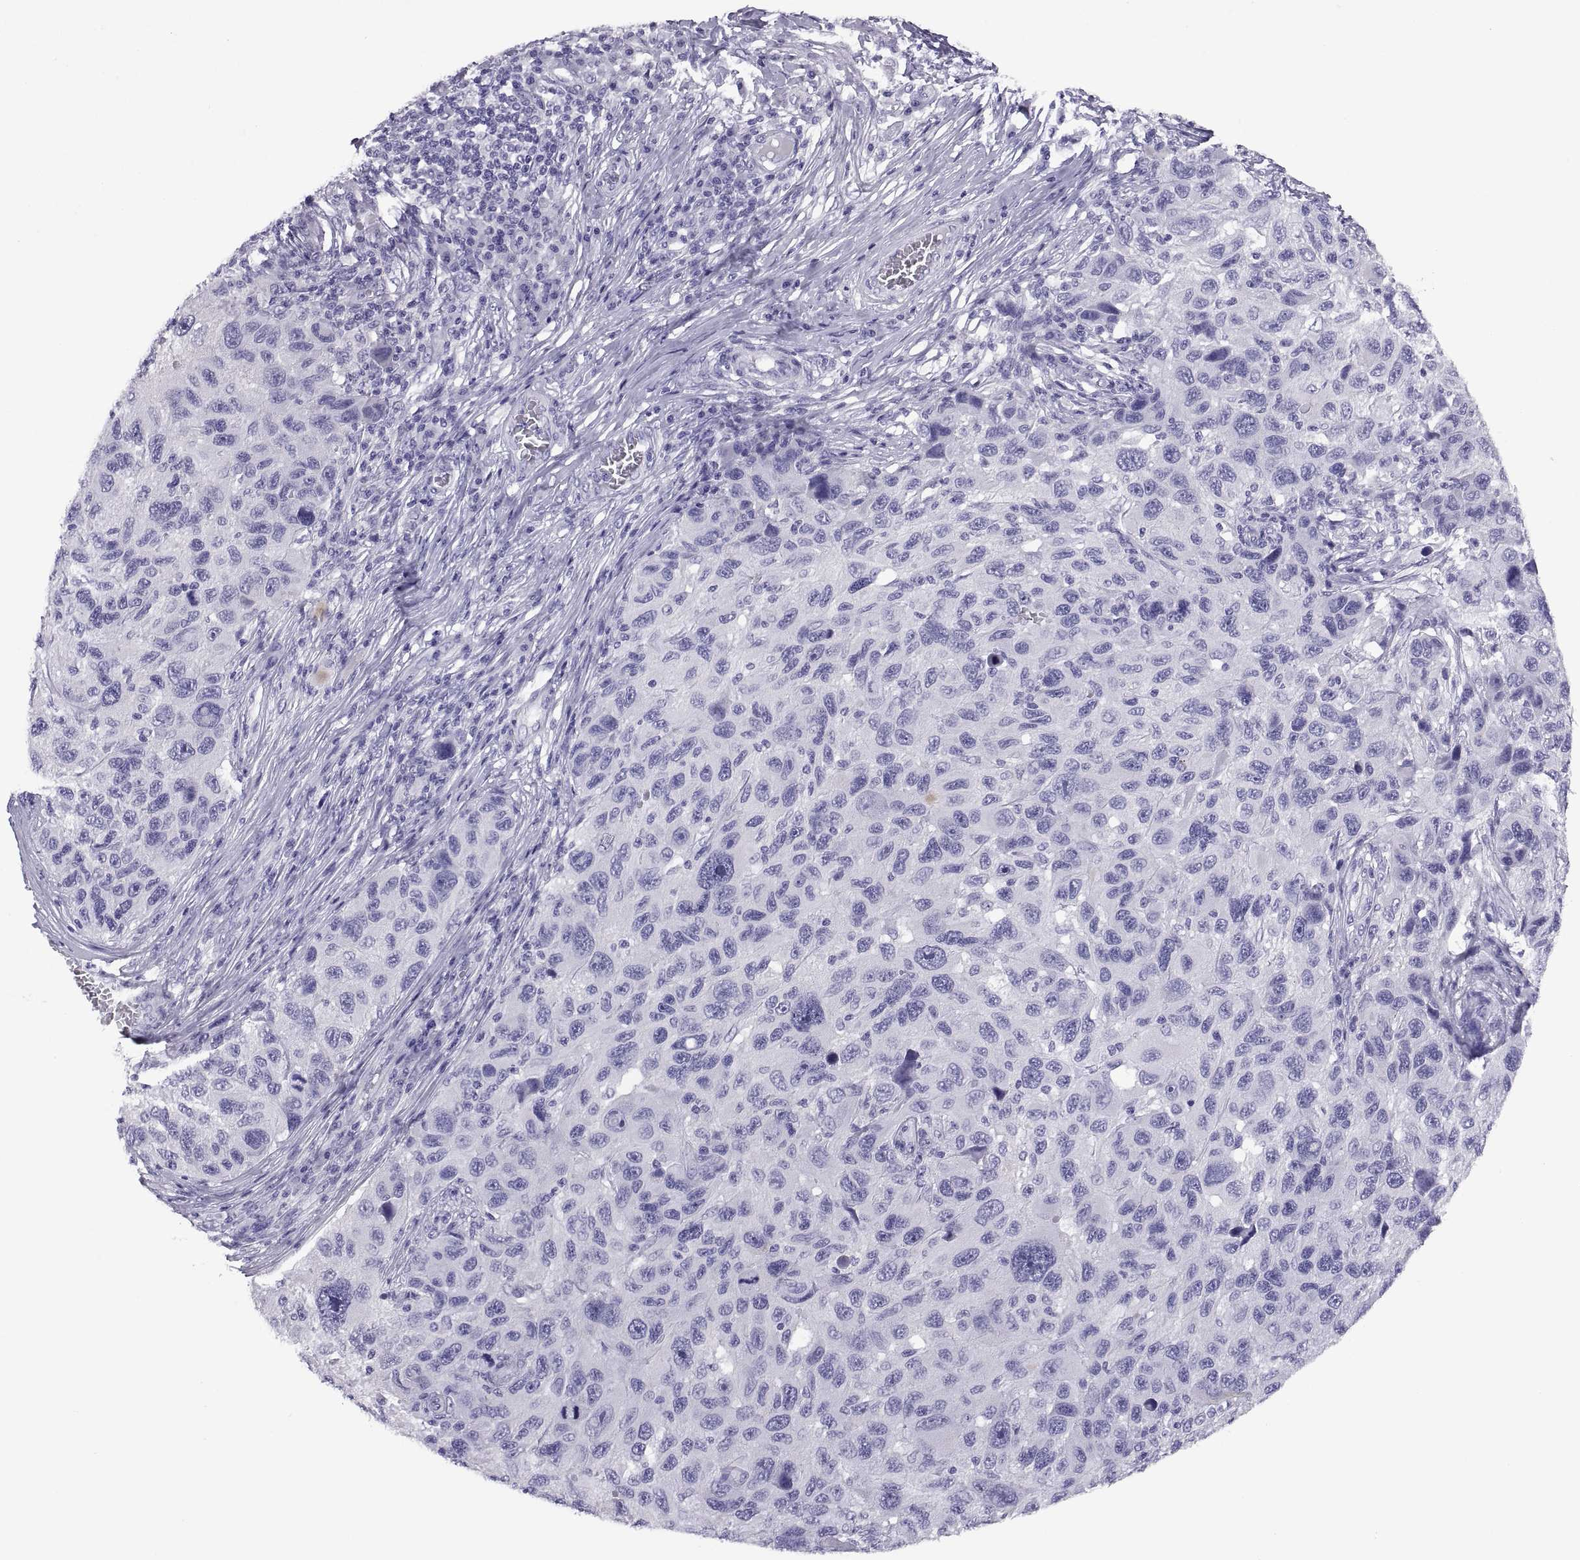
{"staining": {"intensity": "negative", "quantity": "none", "location": "none"}, "tissue": "melanoma", "cell_type": "Tumor cells", "image_type": "cancer", "snomed": [{"axis": "morphology", "description": "Malignant melanoma, NOS"}, {"axis": "topography", "description": "Skin"}], "caption": "Human malignant melanoma stained for a protein using immunohistochemistry (IHC) exhibits no expression in tumor cells.", "gene": "RGS20", "patient": {"sex": "male", "age": 53}}